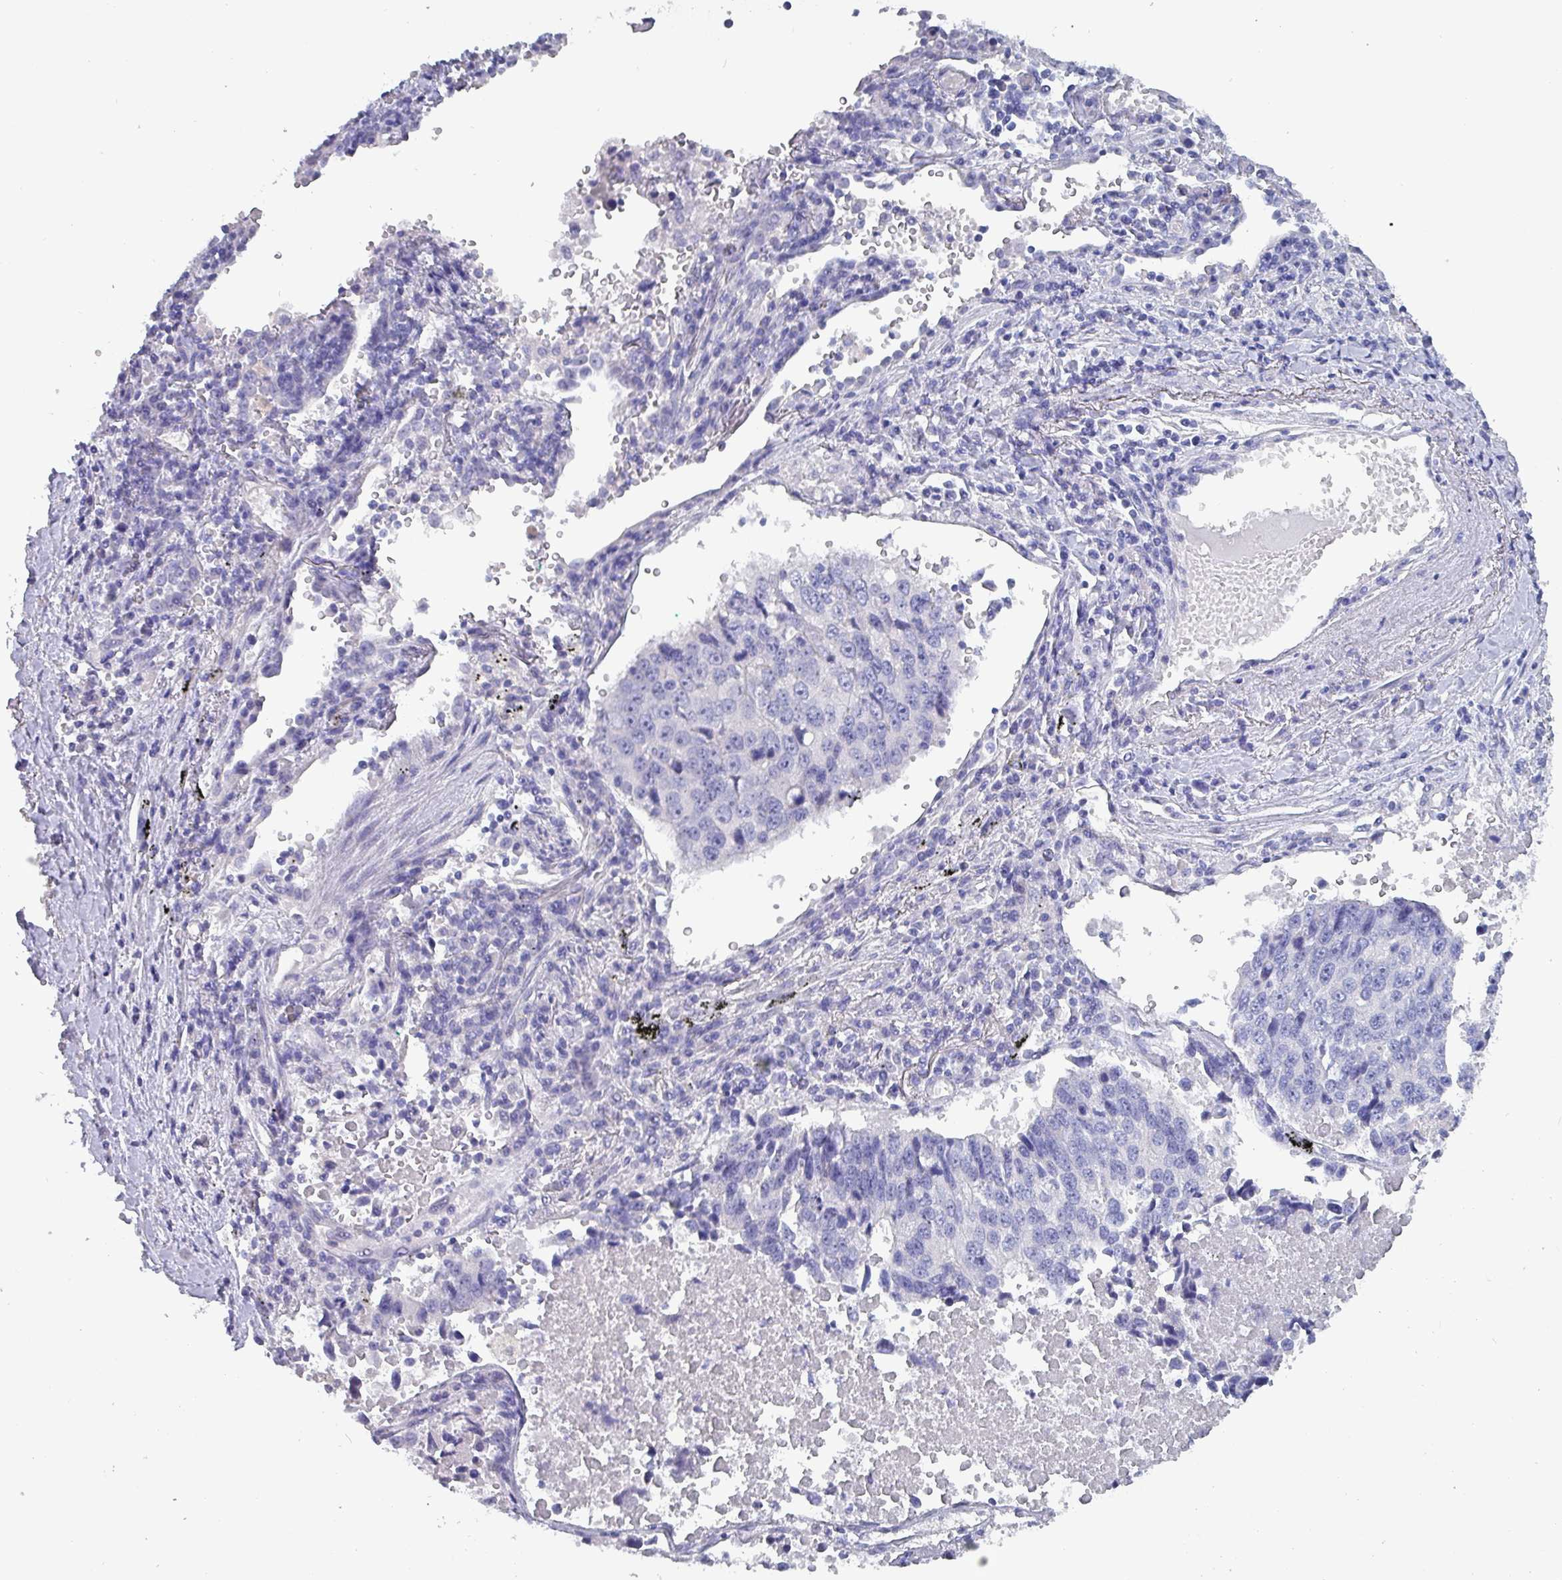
{"staining": {"intensity": "negative", "quantity": "none", "location": "none"}, "tissue": "lung cancer", "cell_type": "Tumor cells", "image_type": "cancer", "snomed": [{"axis": "morphology", "description": "Squamous cell carcinoma, NOS"}, {"axis": "topography", "description": "Lung"}], "caption": "Tumor cells are negative for brown protein staining in lung squamous cell carcinoma. (DAB (3,3'-diaminobenzidine) immunohistochemistry (IHC), high magnification).", "gene": "INS-IGF2", "patient": {"sex": "female", "age": 66}}